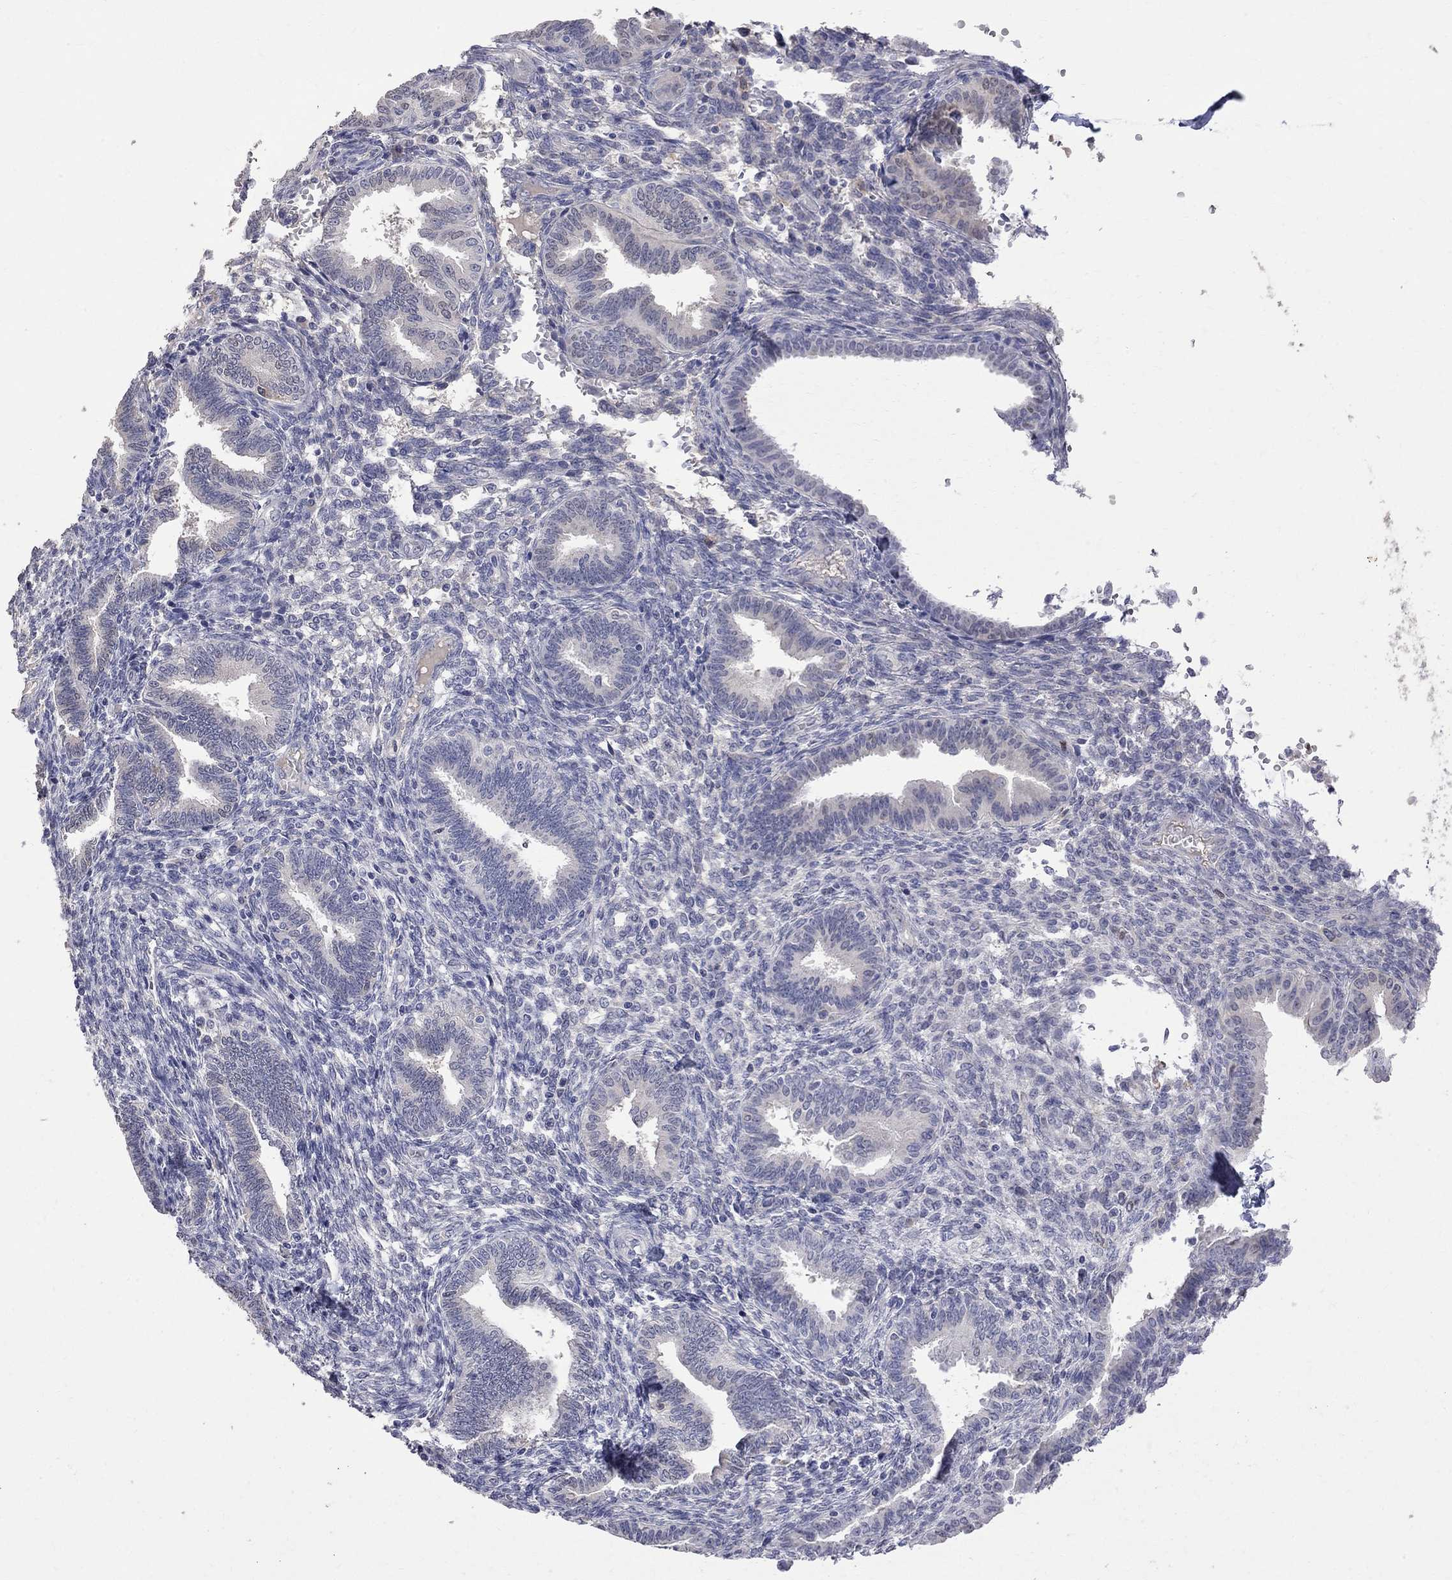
{"staining": {"intensity": "negative", "quantity": "none", "location": "none"}, "tissue": "endometrium", "cell_type": "Cells in endometrial stroma", "image_type": "normal", "snomed": [{"axis": "morphology", "description": "Normal tissue, NOS"}, {"axis": "topography", "description": "Endometrium"}], "caption": "Benign endometrium was stained to show a protein in brown. There is no significant staining in cells in endometrial stroma. (Immunohistochemistry (ihc), brightfield microscopy, high magnification).", "gene": "CKAP2", "patient": {"sex": "female", "age": 42}}